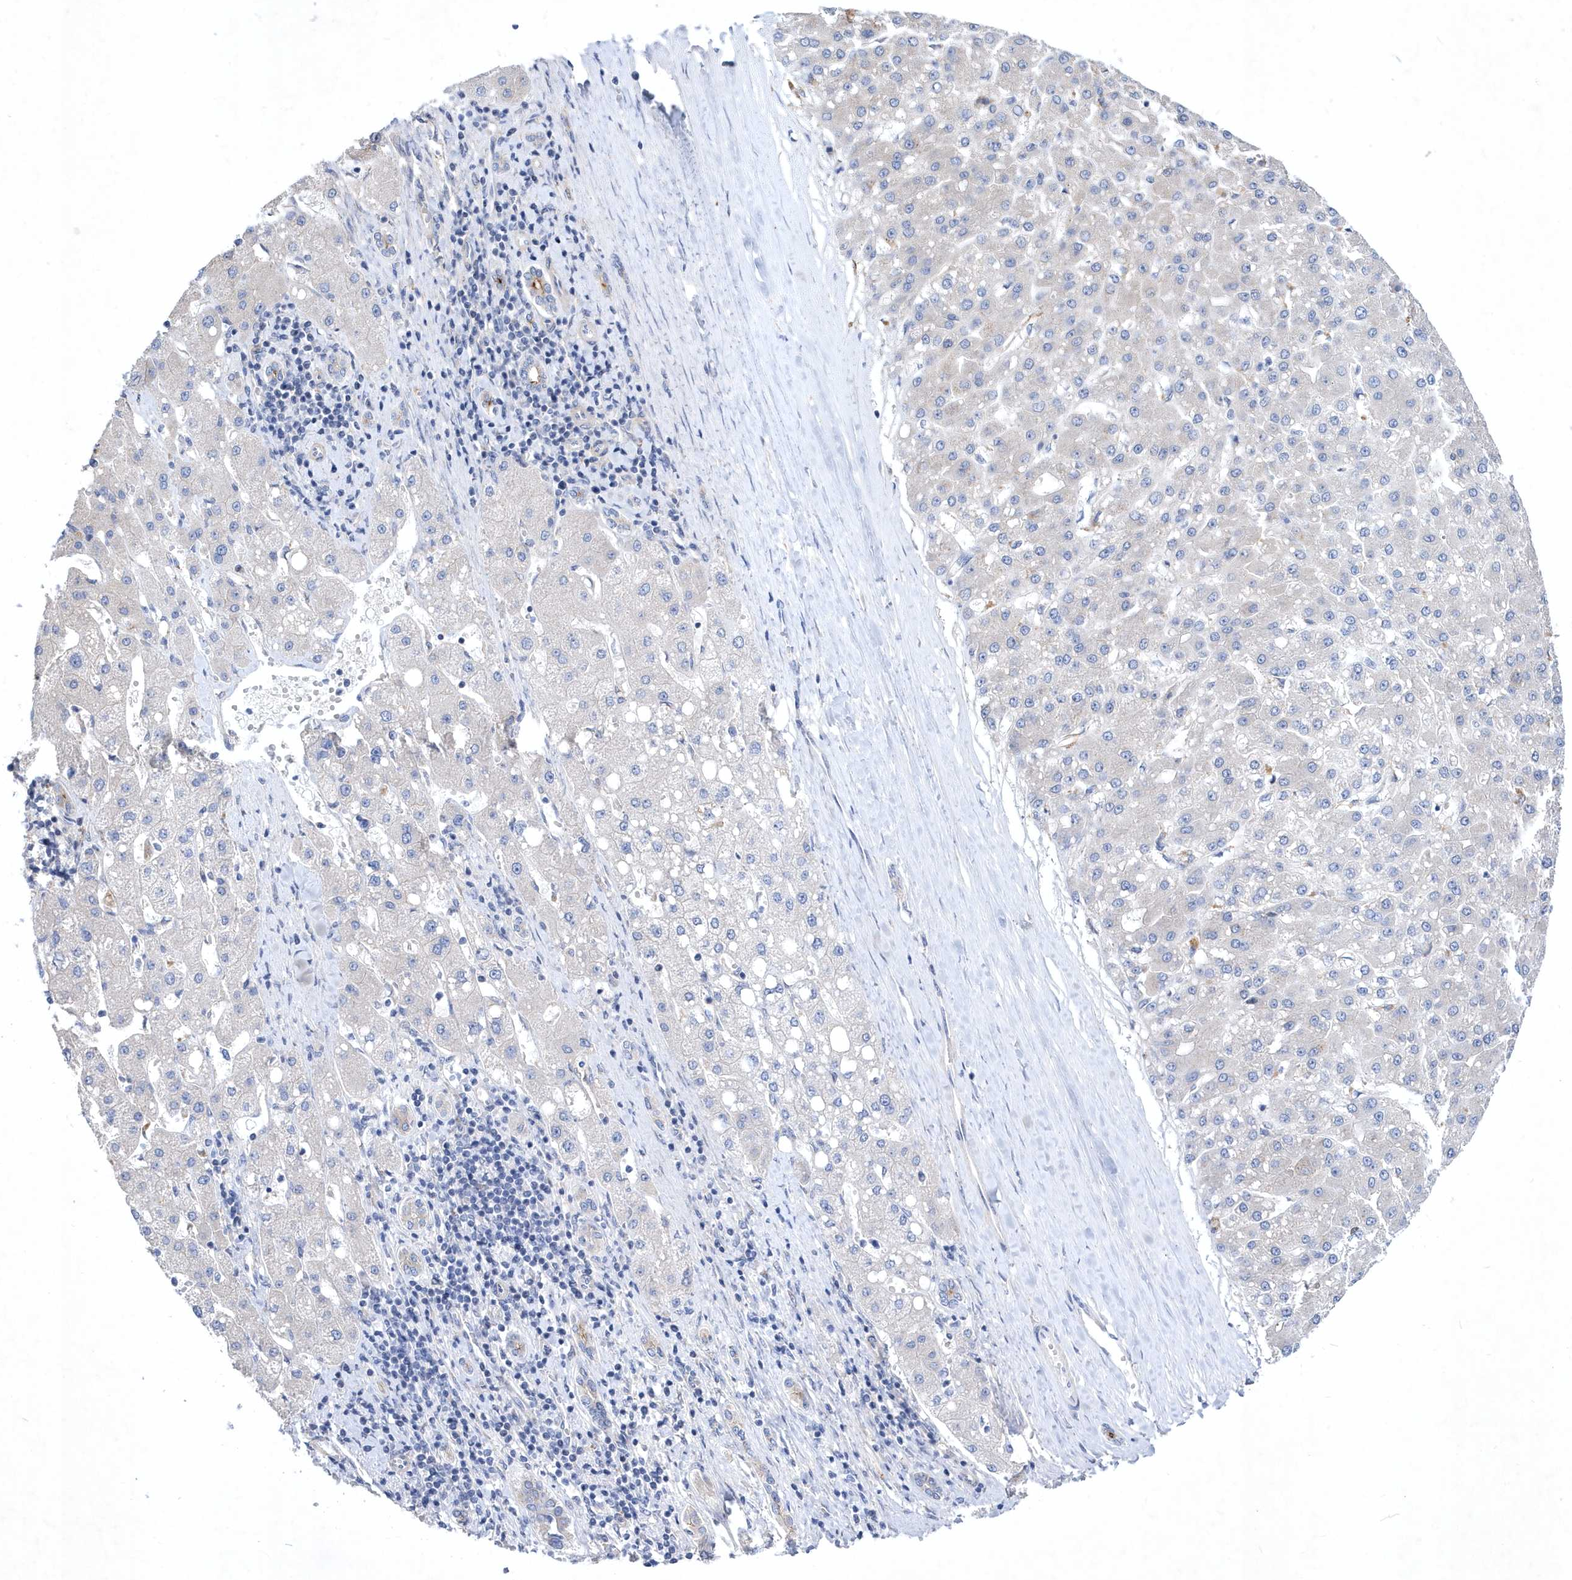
{"staining": {"intensity": "negative", "quantity": "none", "location": "none"}, "tissue": "liver cancer", "cell_type": "Tumor cells", "image_type": "cancer", "snomed": [{"axis": "morphology", "description": "Carcinoma, Hepatocellular, NOS"}, {"axis": "topography", "description": "Liver"}], "caption": "The immunohistochemistry histopathology image has no significant expression in tumor cells of liver cancer (hepatocellular carcinoma) tissue.", "gene": "LONRF2", "patient": {"sex": "male", "age": 67}}